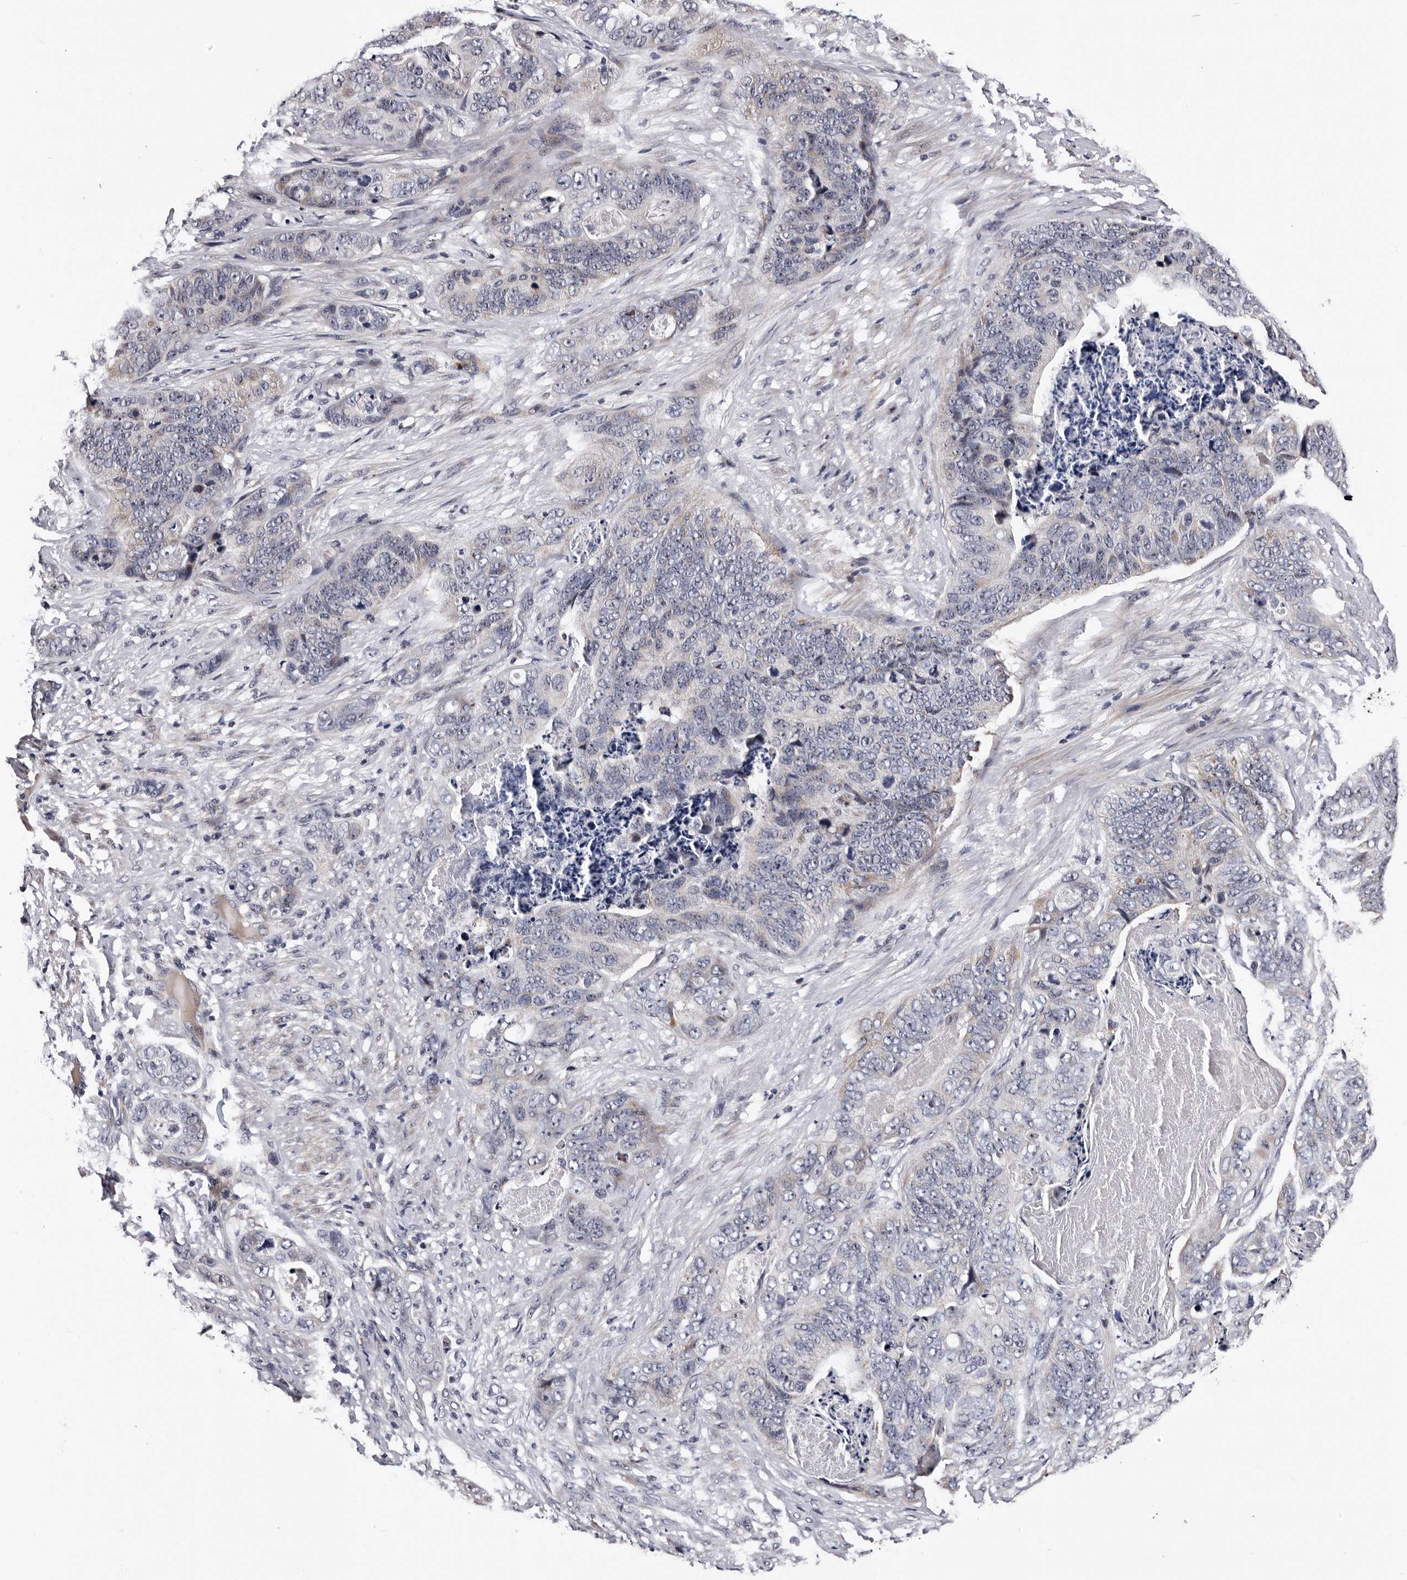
{"staining": {"intensity": "negative", "quantity": "none", "location": "none"}, "tissue": "stomach cancer", "cell_type": "Tumor cells", "image_type": "cancer", "snomed": [{"axis": "morphology", "description": "Normal tissue, NOS"}, {"axis": "morphology", "description": "Adenocarcinoma, NOS"}, {"axis": "topography", "description": "Stomach"}], "caption": "Human stomach cancer (adenocarcinoma) stained for a protein using IHC exhibits no expression in tumor cells.", "gene": "TAF4B", "patient": {"sex": "female", "age": 89}}